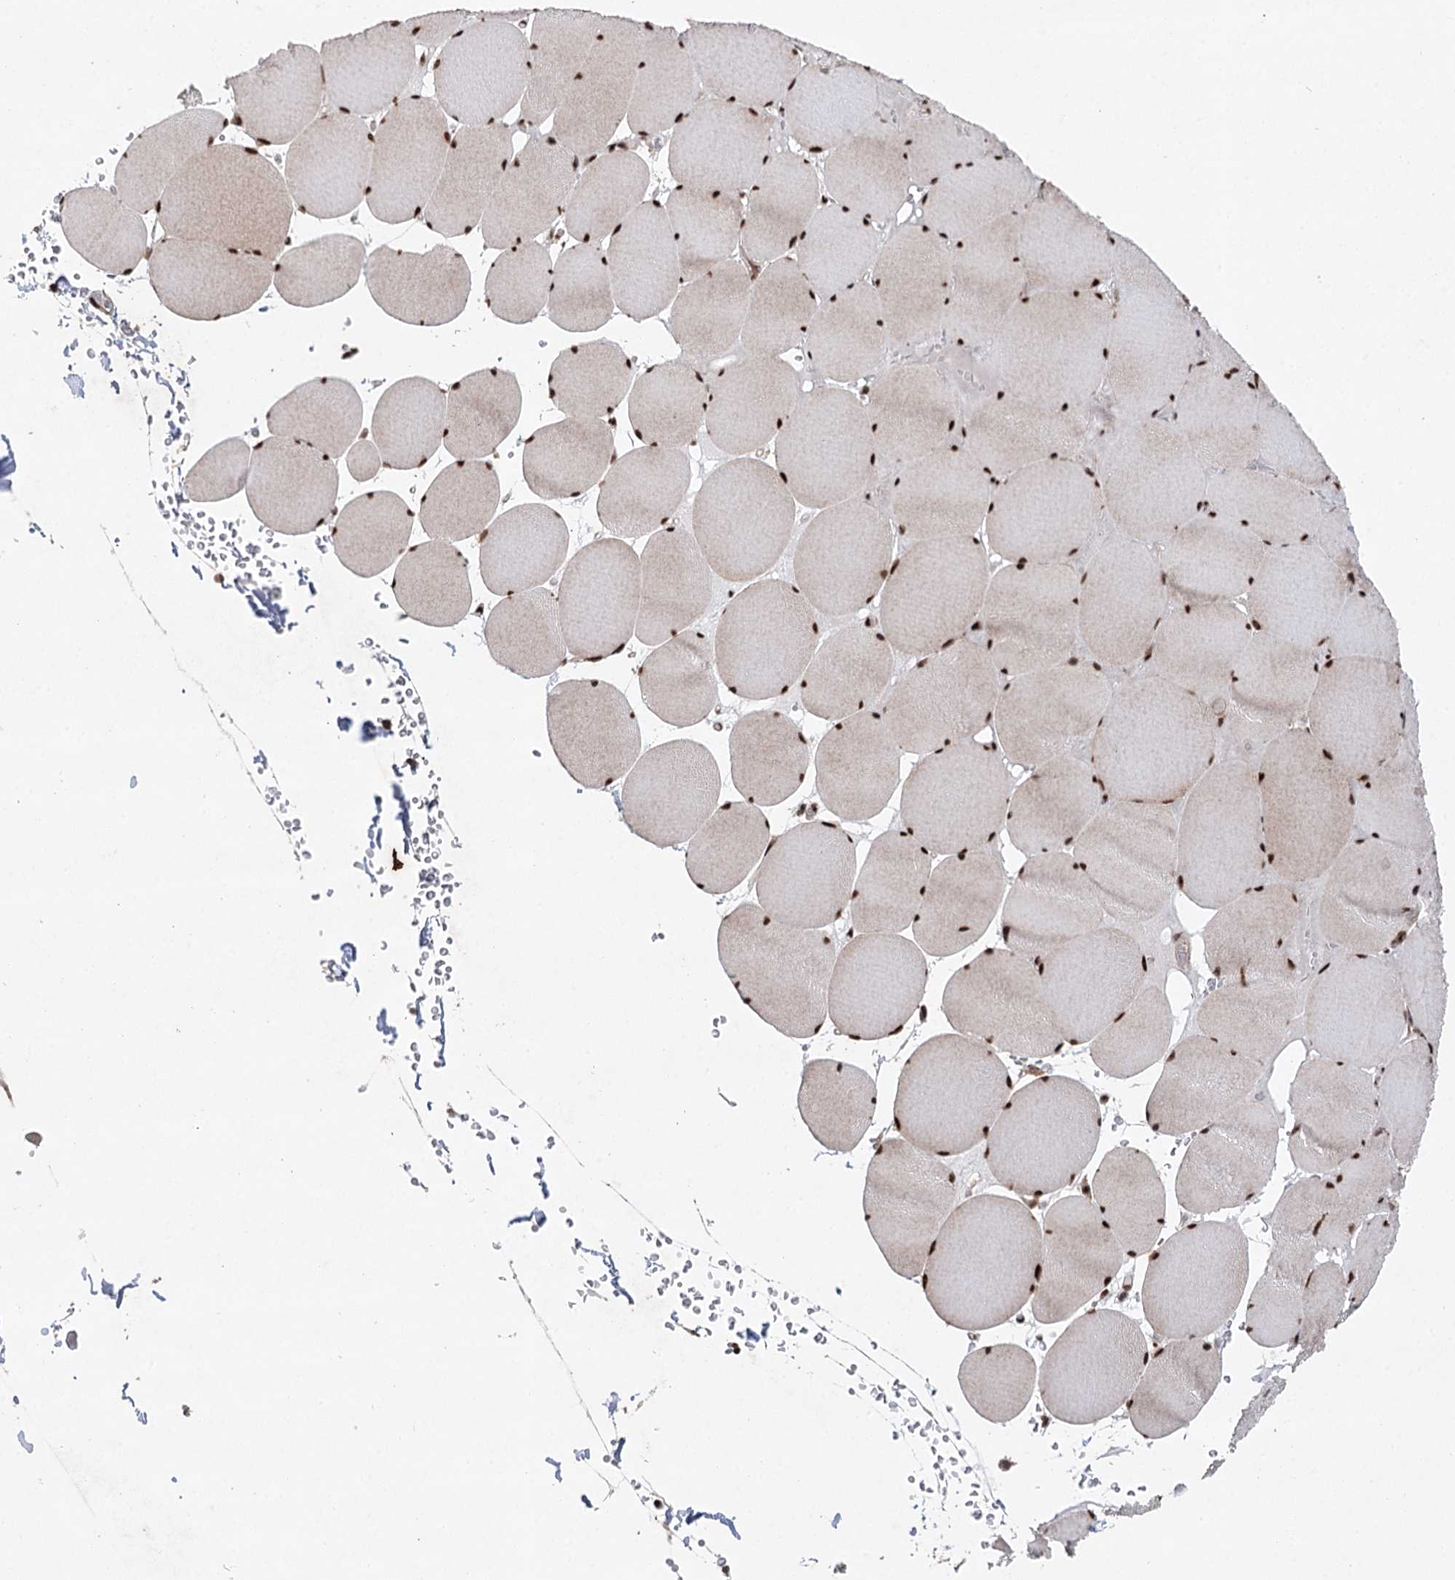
{"staining": {"intensity": "strong", "quantity": ">75%", "location": "cytoplasmic/membranous,nuclear"}, "tissue": "skeletal muscle", "cell_type": "Myocytes", "image_type": "normal", "snomed": [{"axis": "morphology", "description": "Normal tissue, NOS"}, {"axis": "topography", "description": "Skeletal muscle"}, {"axis": "topography", "description": "Head-Neck"}], "caption": "Immunohistochemical staining of unremarkable skeletal muscle reveals strong cytoplasmic/membranous,nuclear protein staining in approximately >75% of myocytes.", "gene": "PDCD4", "patient": {"sex": "male", "age": 66}}